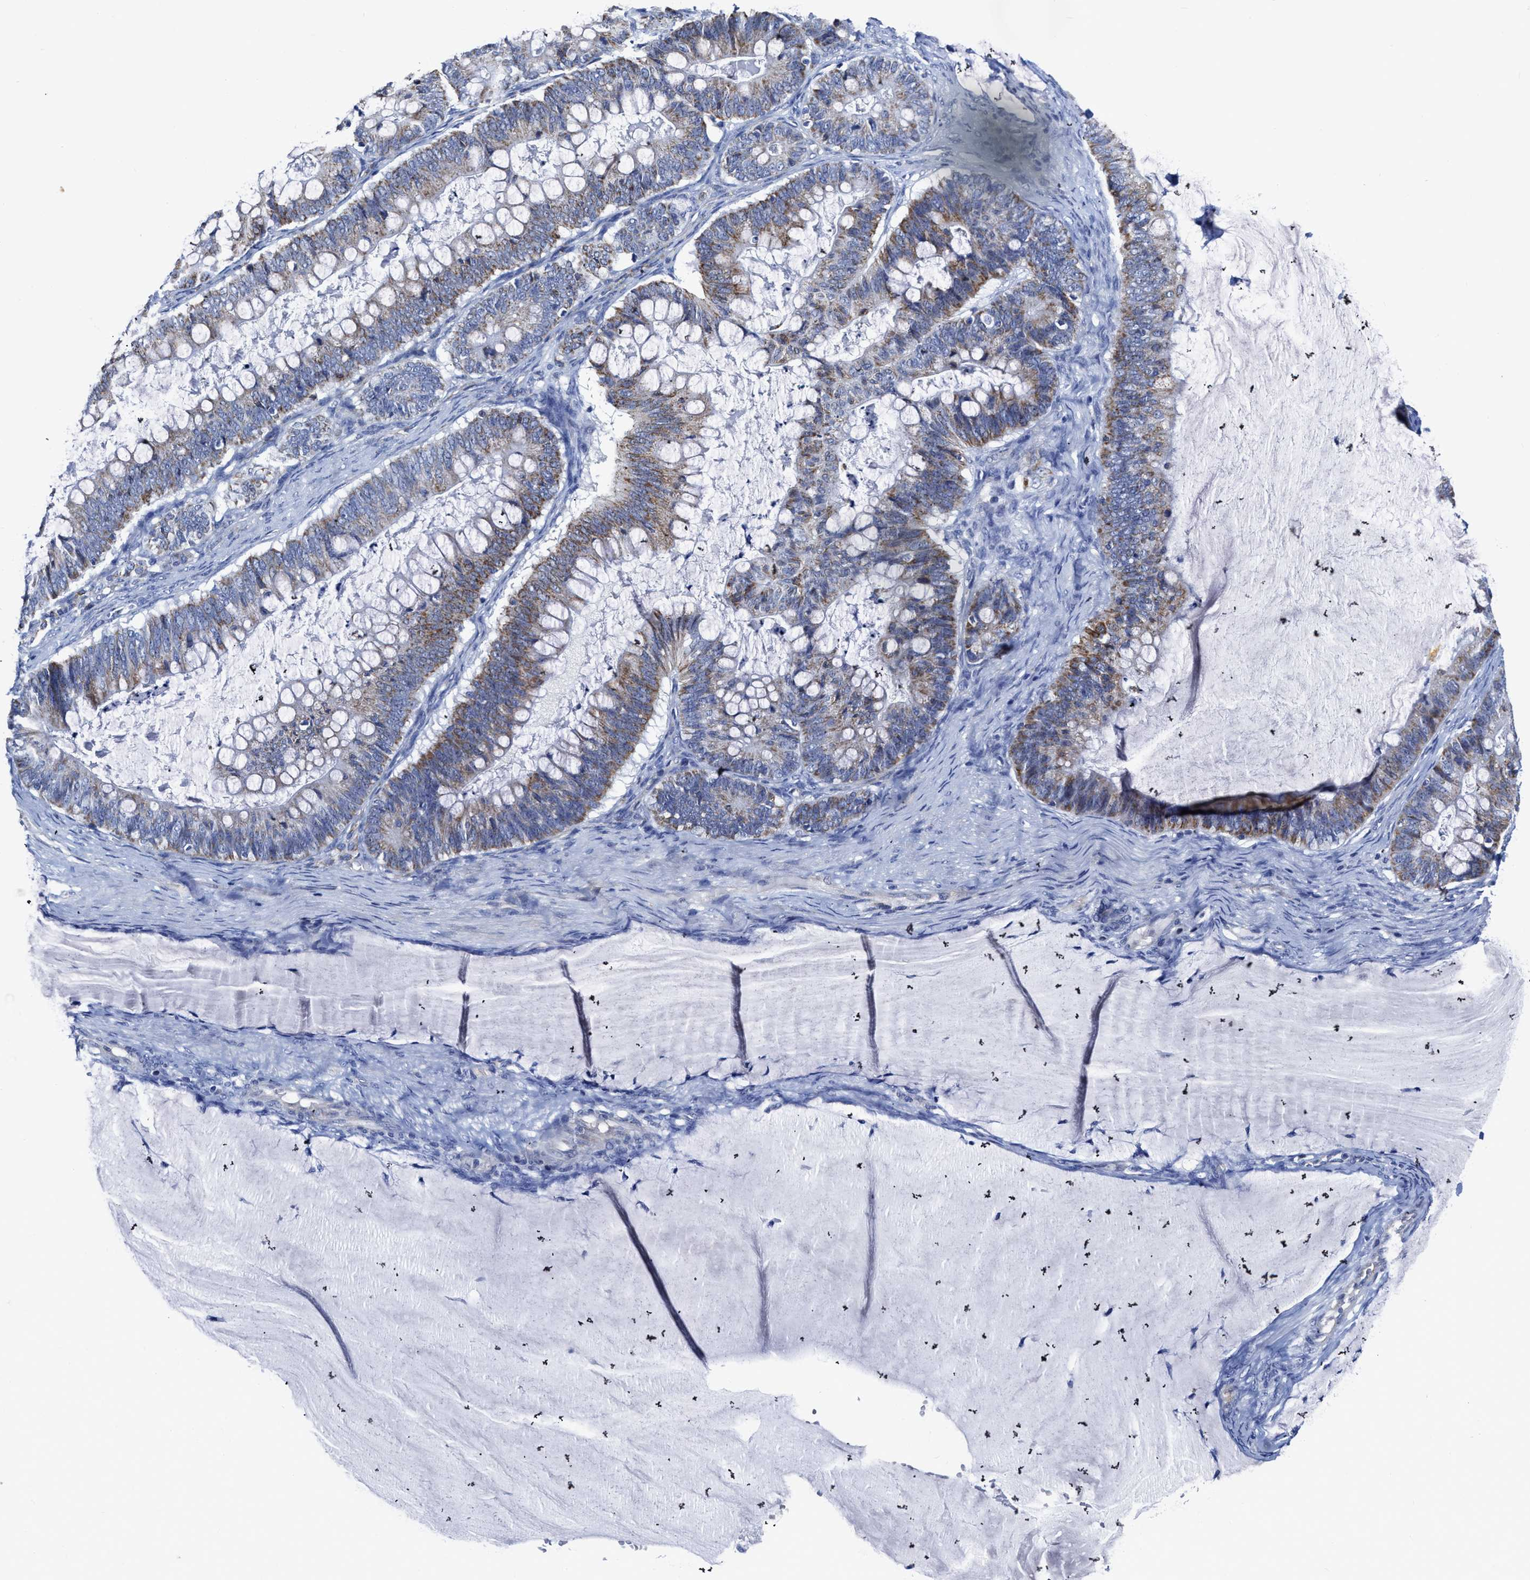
{"staining": {"intensity": "weak", "quantity": ">75%", "location": "cytoplasmic/membranous"}, "tissue": "ovarian cancer", "cell_type": "Tumor cells", "image_type": "cancer", "snomed": [{"axis": "morphology", "description": "Cystadenocarcinoma, mucinous, NOS"}, {"axis": "topography", "description": "Ovary"}], "caption": "This image displays immunohistochemistry (IHC) staining of human ovarian cancer (mucinous cystadenocarcinoma), with low weak cytoplasmic/membranous staining in about >75% of tumor cells.", "gene": "KCNMB3", "patient": {"sex": "female", "age": 61}}